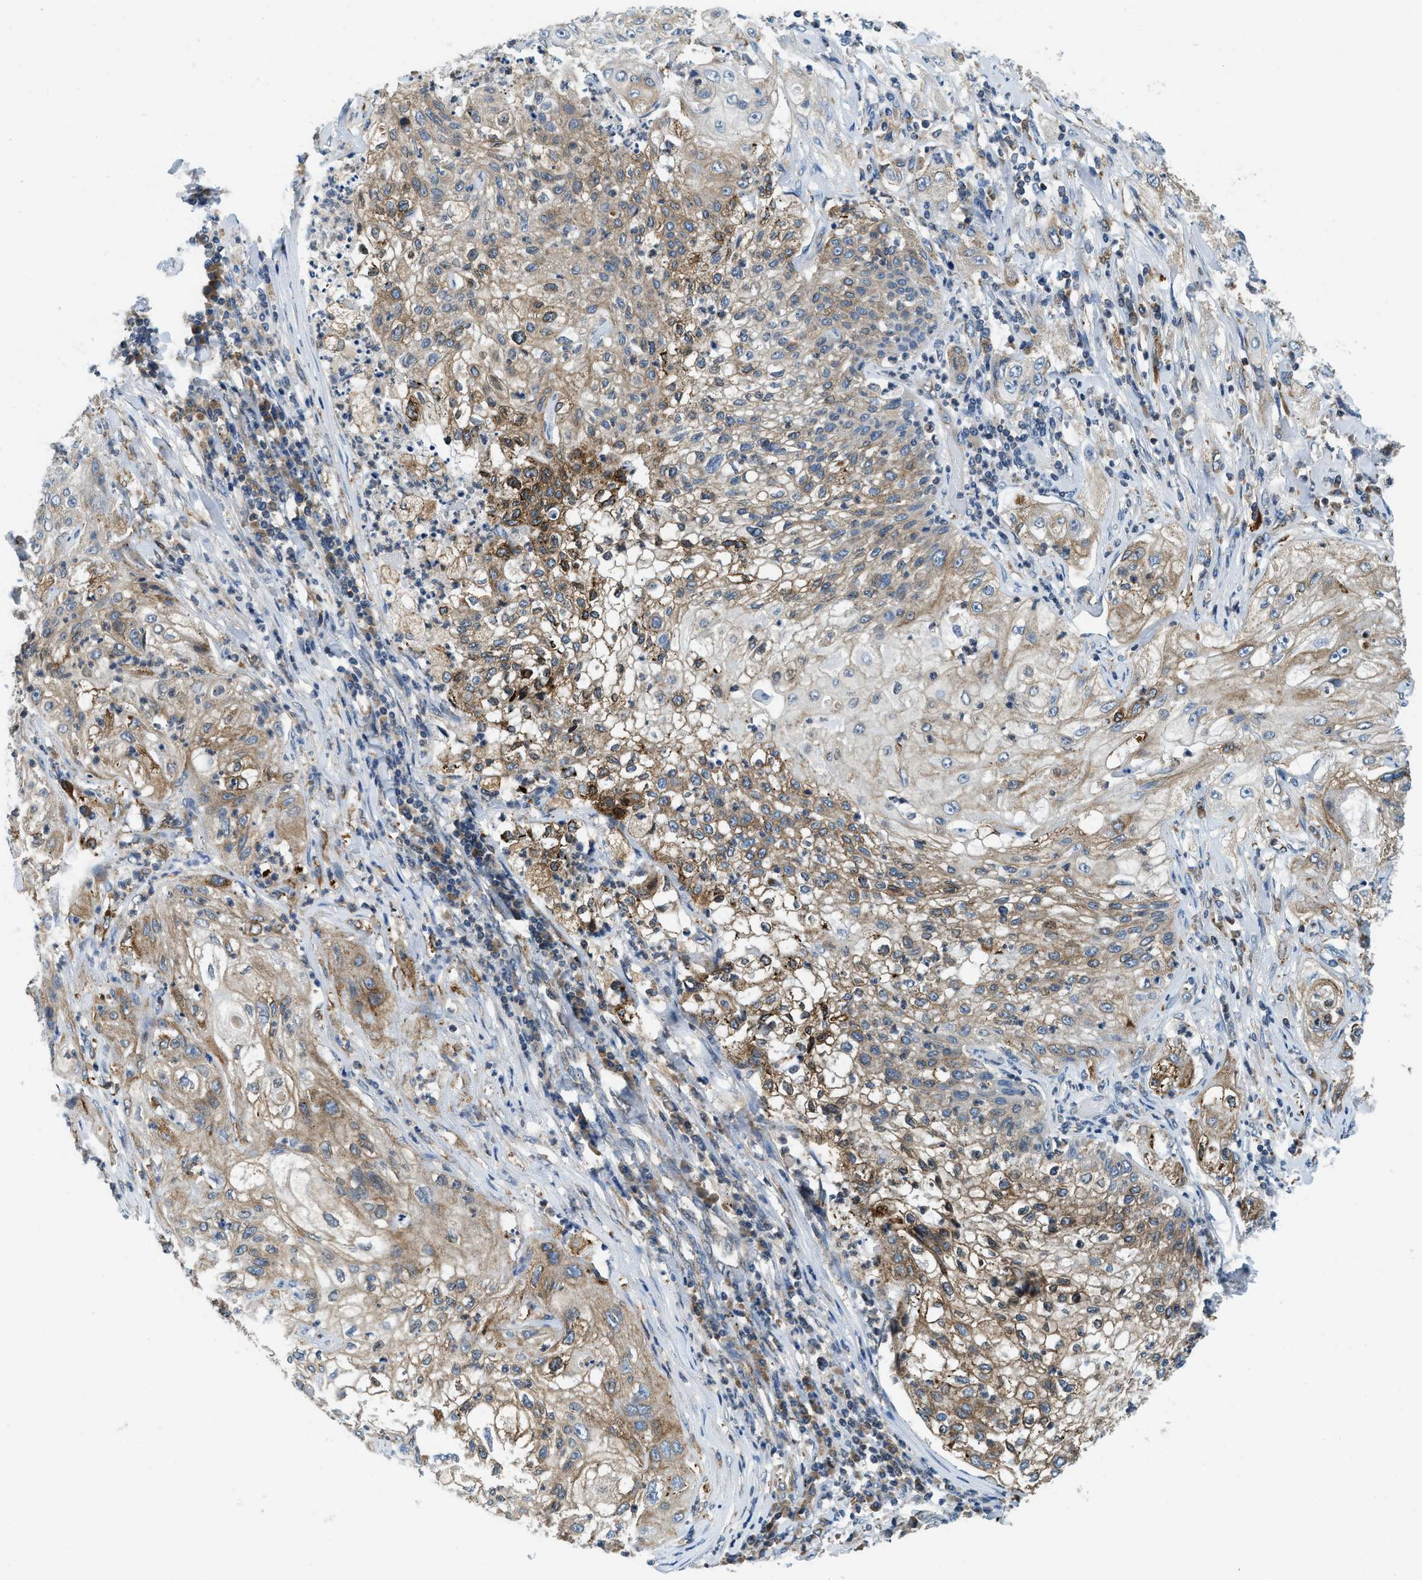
{"staining": {"intensity": "moderate", "quantity": ">75%", "location": "cytoplasmic/membranous"}, "tissue": "lung cancer", "cell_type": "Tumor cells", "image_type": "cancer", "snomed": [{"axis": "morphology", "description": "Inflammation, NOS"}, {"axis": "morphology", "description": "Squamous cell carcinoma, NOS"}, {"axis": "topography", "description": "Lymph node"}, {"axis": "topography", "description": "Soft tissue"}, {"axis": "topography", "description": "Lung"}], "caption": "IHC (DAB (3,3'-diaminobenzidine)) staining of human squamous cell carcinoma (lung) displays moderate cytoplasmic/membranous protein positivity in about >75% of tumor cells.", "gene": "BCAP31", "patient": {"sex": "male", "age": 66}}